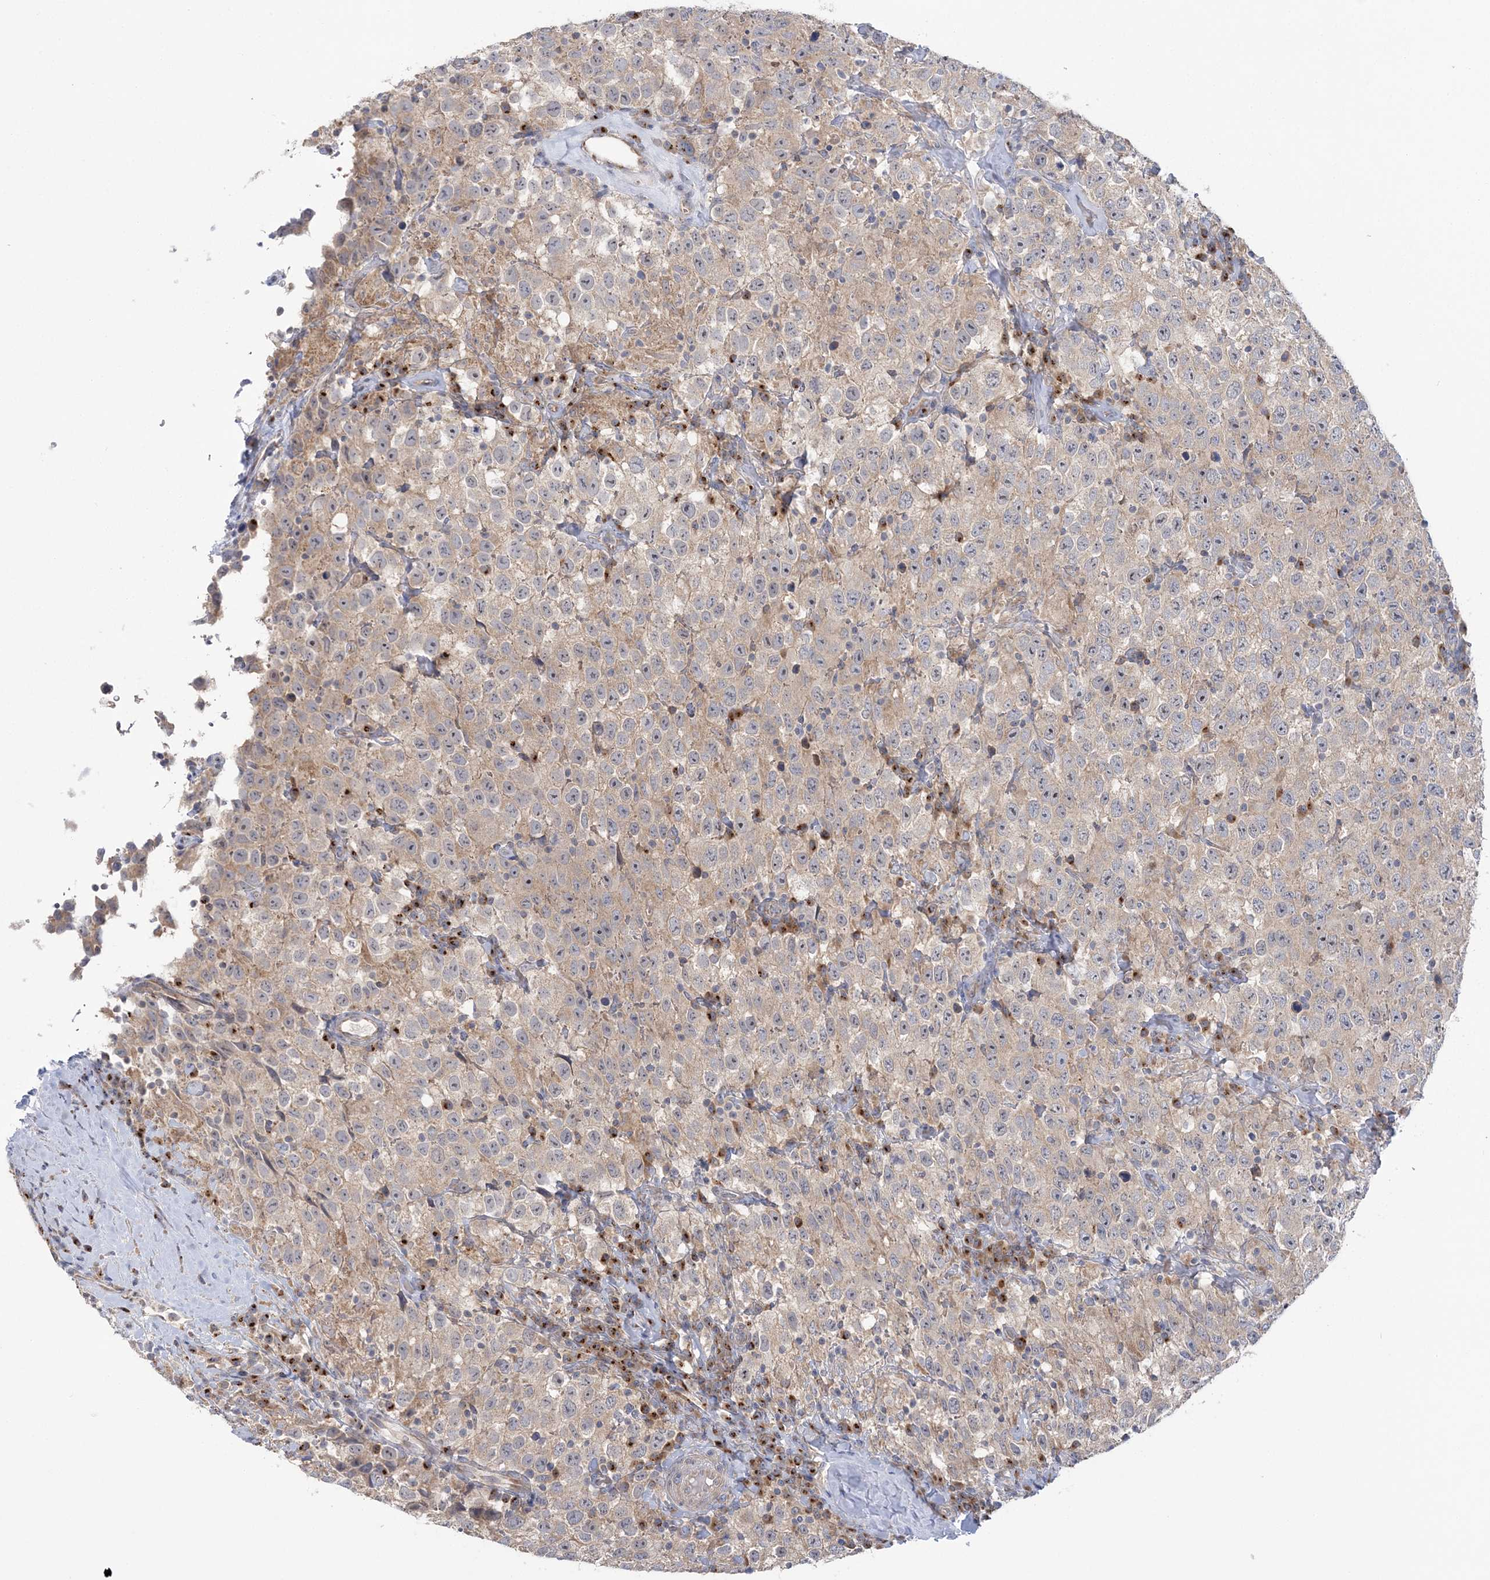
{"staining": {"intensity": "weak", "quantity": "25%-75%", "location": "cytoplasmic/membranous"}, "tissue": "testis cancer", "cell_type": "Tumor cells", "image_type": "cancer", "snomed": [{"axis": "morphology", "description": "Seminoma, NOS"}, {"axis": "topography", "description": "Testis"}], "caption": "Immunohistochemistry (IHC) (DAB (3,3'-diaminobenzidine)) staining of testis seminoma displays weak cytoplasmic/membranous protein positivity in about 25%-75% of tumor cells.", "gene": "MMADHC", "patient": {"sex": "male", "age": 41}}